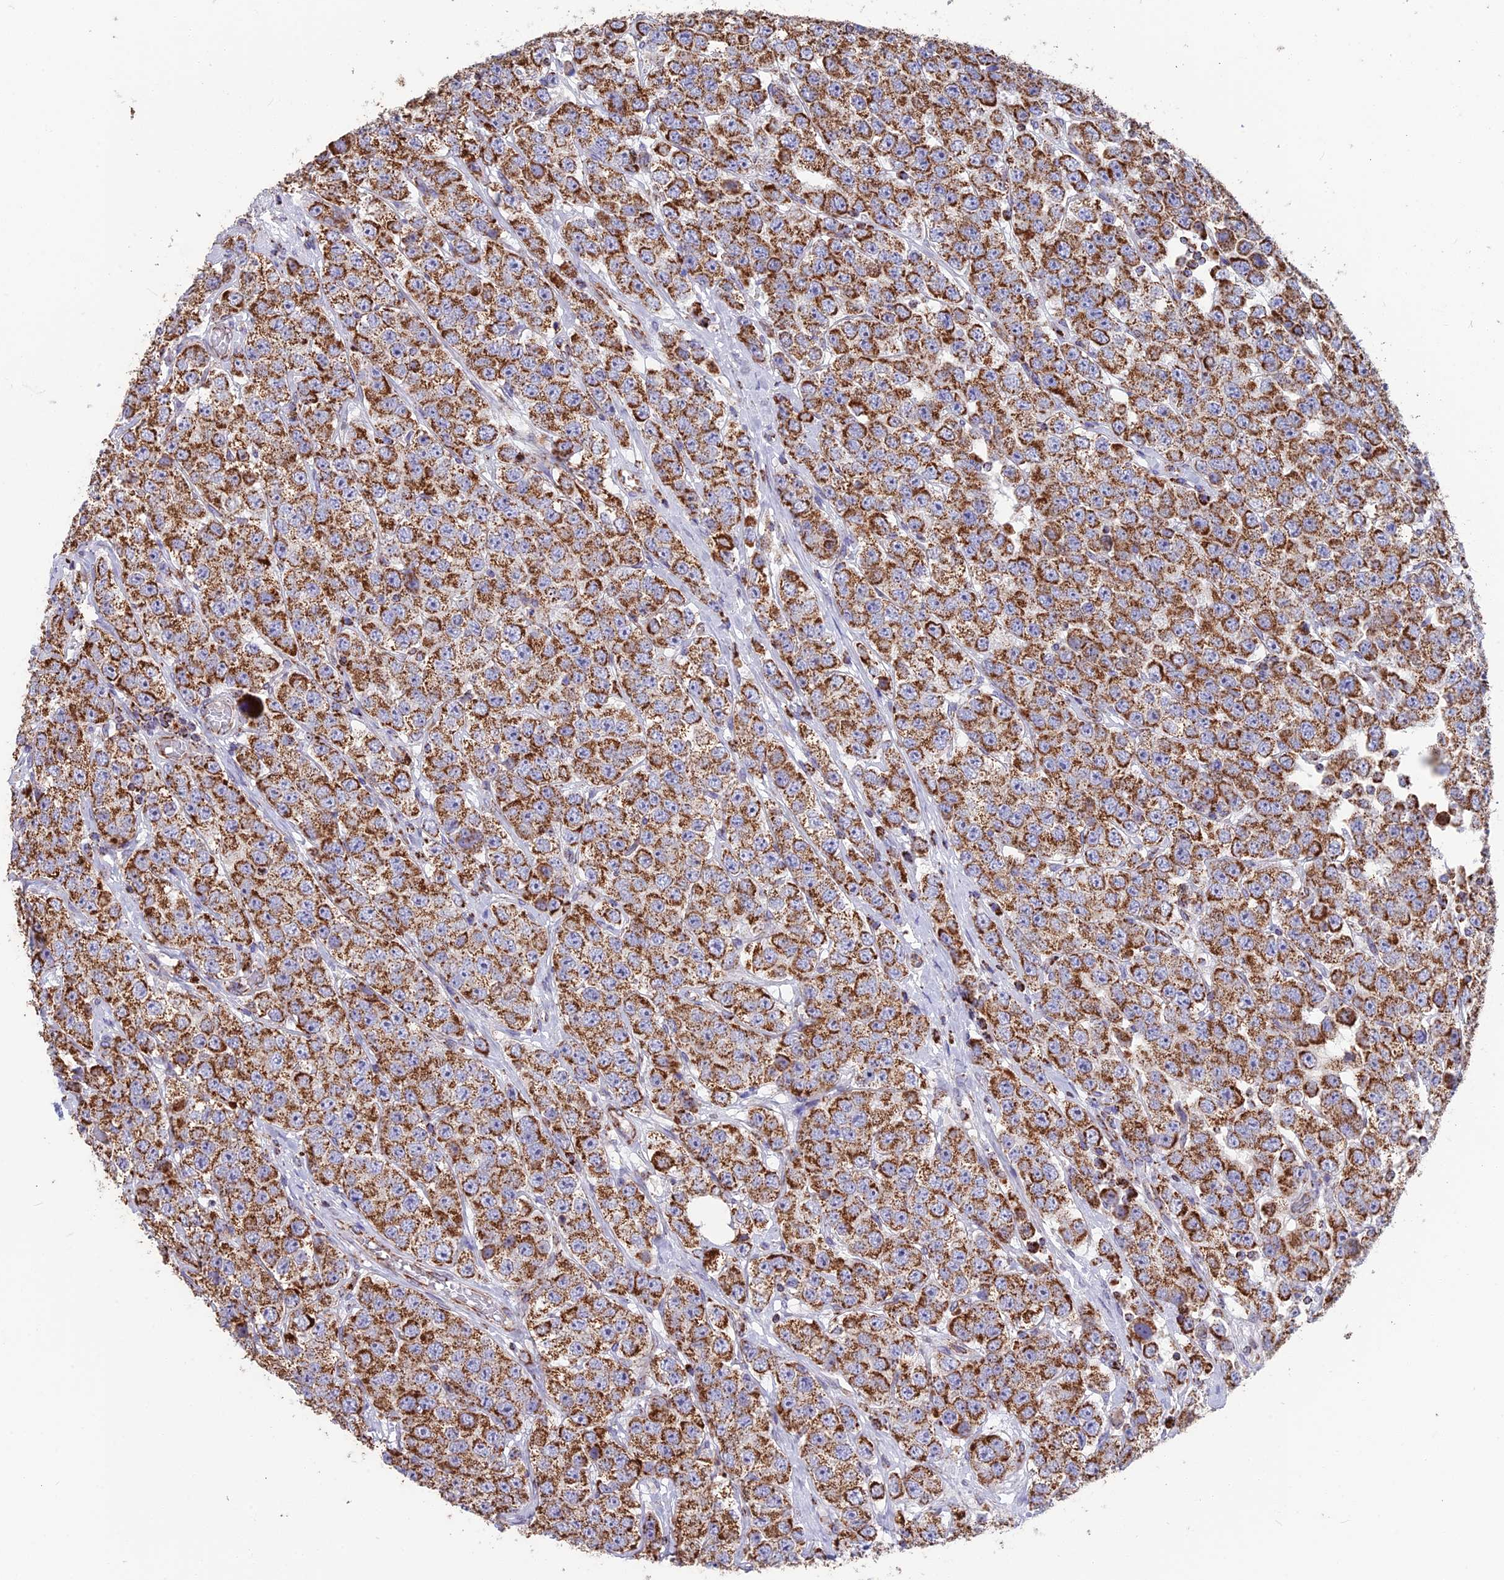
{"staining": {"intensity": "strong", "quantity": ">75%", "location": "cytoplasmic/membranous"}, "tissue": "testis cancer", "cell_type": "Tumor cells", "image_type": "cancer", "snomed": [{"axis": "morphology", "description": "Seminoma, NOS"}, {"axis": "topography", "description": "Testis"}], "caption": "Protein expression by IHC exhibits strong cytoplasmic/membranous staining in about >75% of tumor cells in testis cancer (seminoma).", "gene": "CS", "patient": {"sex": "male", "age": 28}}